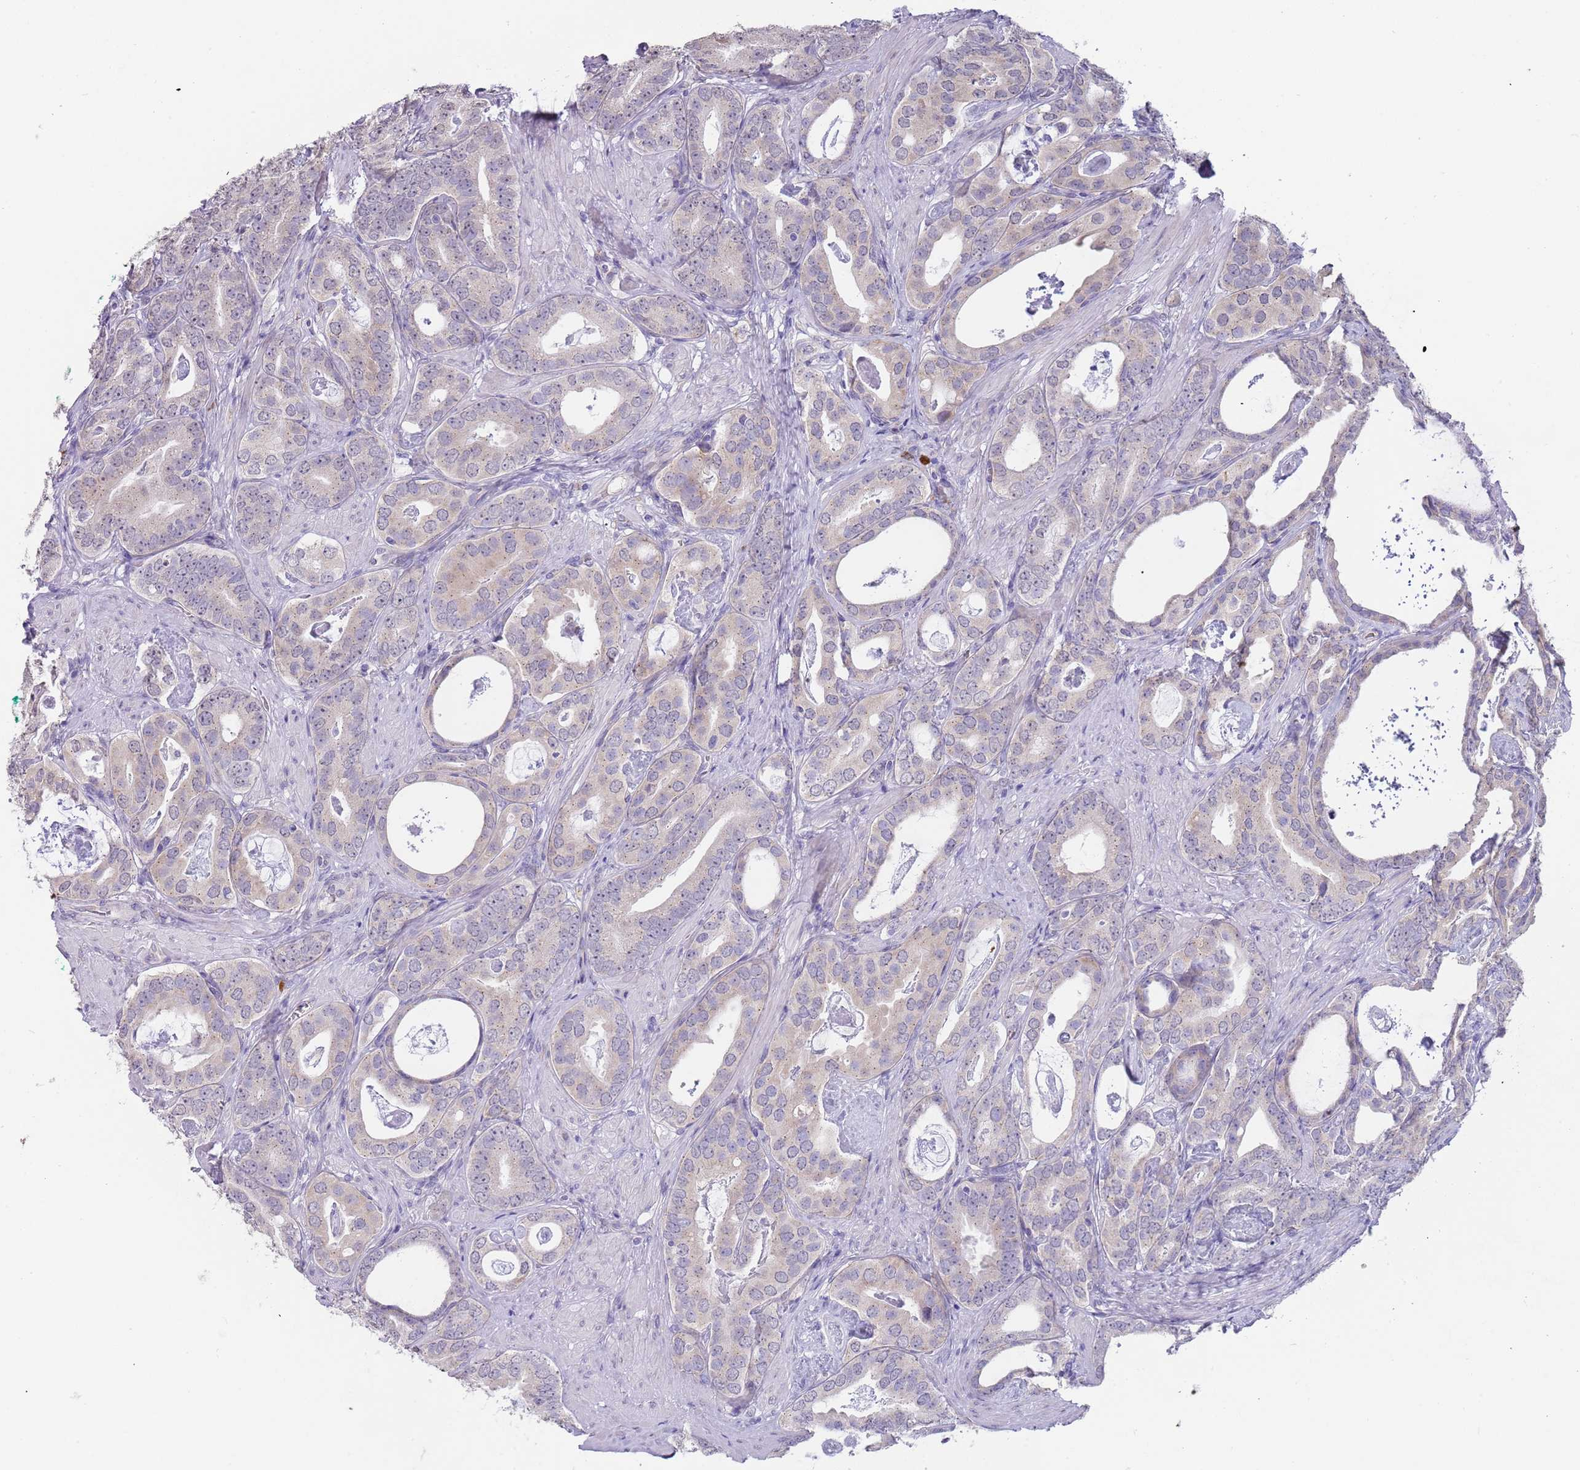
{"staining": {"intensity": "negative", "quantity": "none", "location": "none"}, "tissue": "prostate cancer", "cell_type": "Tumor cells", "image_type": "cancer", "snomed": [{"axis": "morphology", "description": "Adenocarcinoma, Low grade"}, {"axis": "topography", "description": "Prostate"}], "caption": "This micrograph is of prostate cancer stained with immunohistochemistry (IHC) to label a protein in brown with the nuclei are counter-stained blue. There is no staining in tumor cells.", "gene": "TNRC6C", "patient": {"sex": "male", "age": 71}}